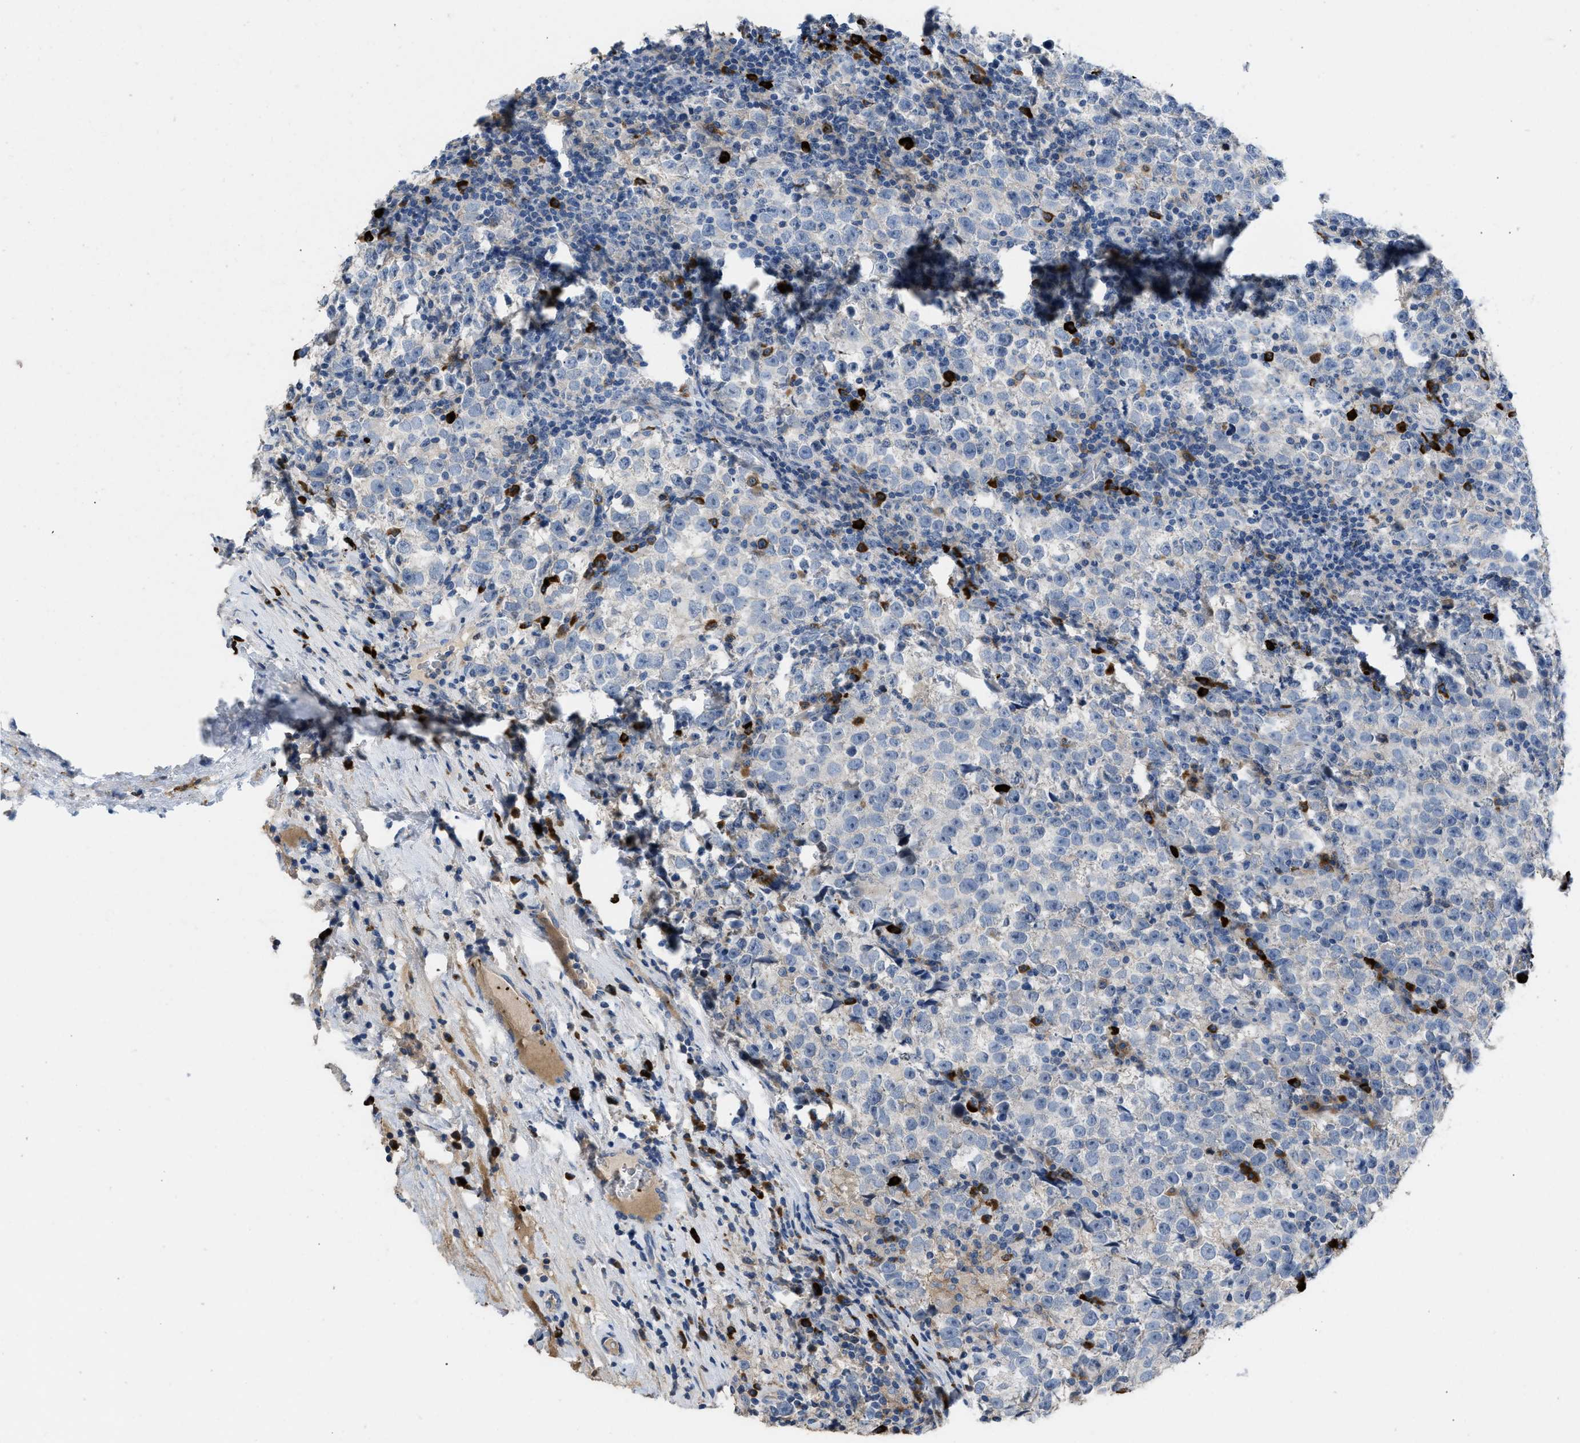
{"staining": {"intensity": "negative", "quantity": "none", "location": "none"}, "tissue": "testis cancer", "cell_type": "Tumor cells", "image_type": "cancer", "snomed": [{"axis": "morphology", "description": "Normal tissue, NOS"}, {"axis": "morphology", "description": "Seminoma, NOS"}, {"axis": "topography", "description": "Testis"}], "caption": "There is no significant positivity in tumor cells of testis seminoma.", "gene": "FGF18", "patient": {"sex": "male", "age": 43}}